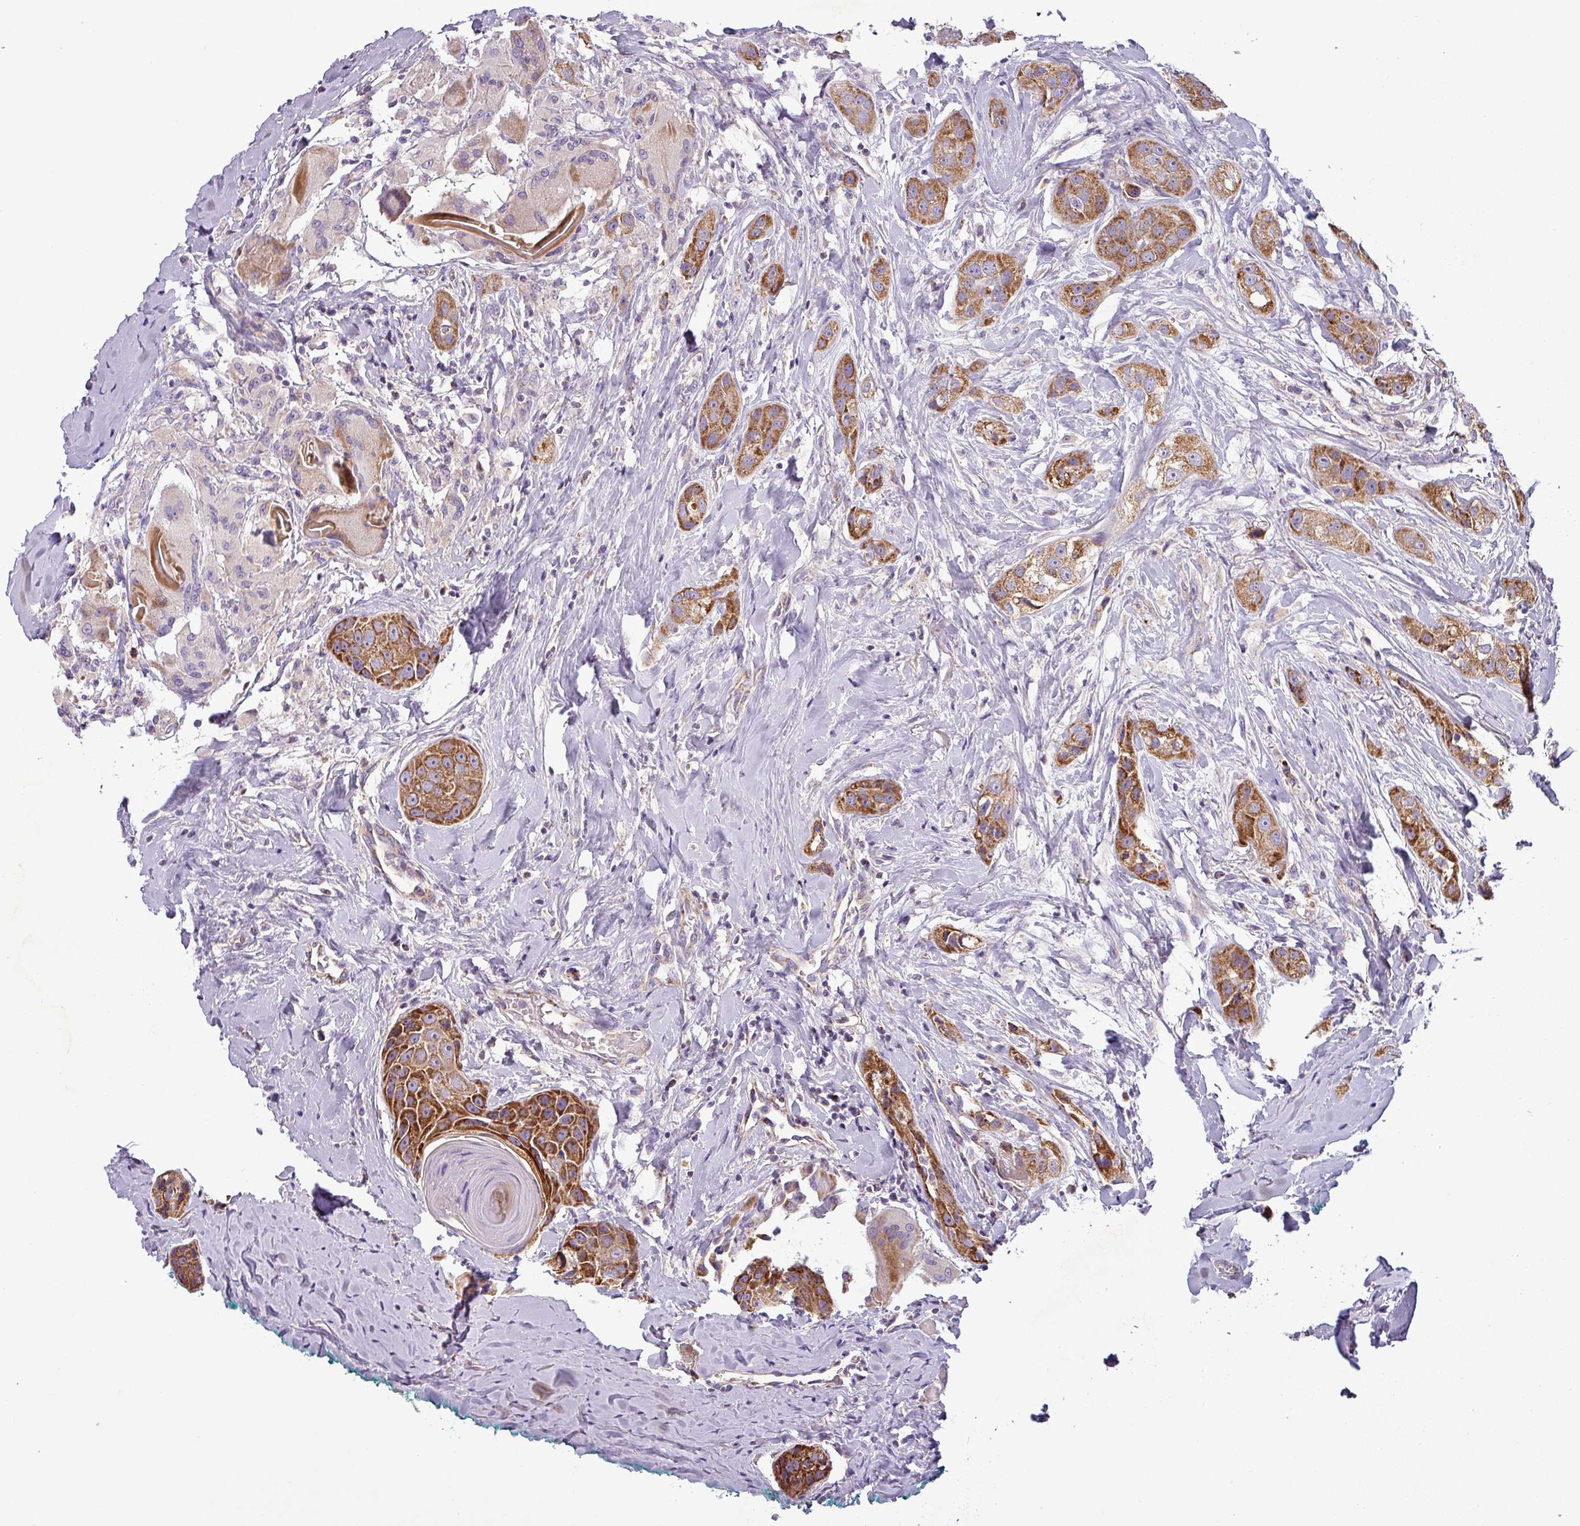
{"staining": {"intensity": "moderate", "quantity": ">75%", "location": "cytoplasmic/membranous"}, "tissue": "head and neck cancer", "cell_type": "Tumor cells", "image_type": "cancer", "snomed": [{"axis": "morphology", "description": "Normal tissue, NOS"}, {"axis": "morphology", "description": "Squamous cell carcinoma, NOS"}, {"axis": "topography", "description": "Skeletal muscle"}, {"axis": "topography", "description": "Head-Neck"}], "caption": "Immunohistochemistry of human squamous cell carcinoma (head and neck) displays medium levels of moderate cytoplasmic/membranous positivity in approximately >75% of tumor cells. (DAB IHC, brown staining for protein, blue staining for nuclei).", "gene": "PNMA6A", "patient": {"sex": "male", "age": 51}}